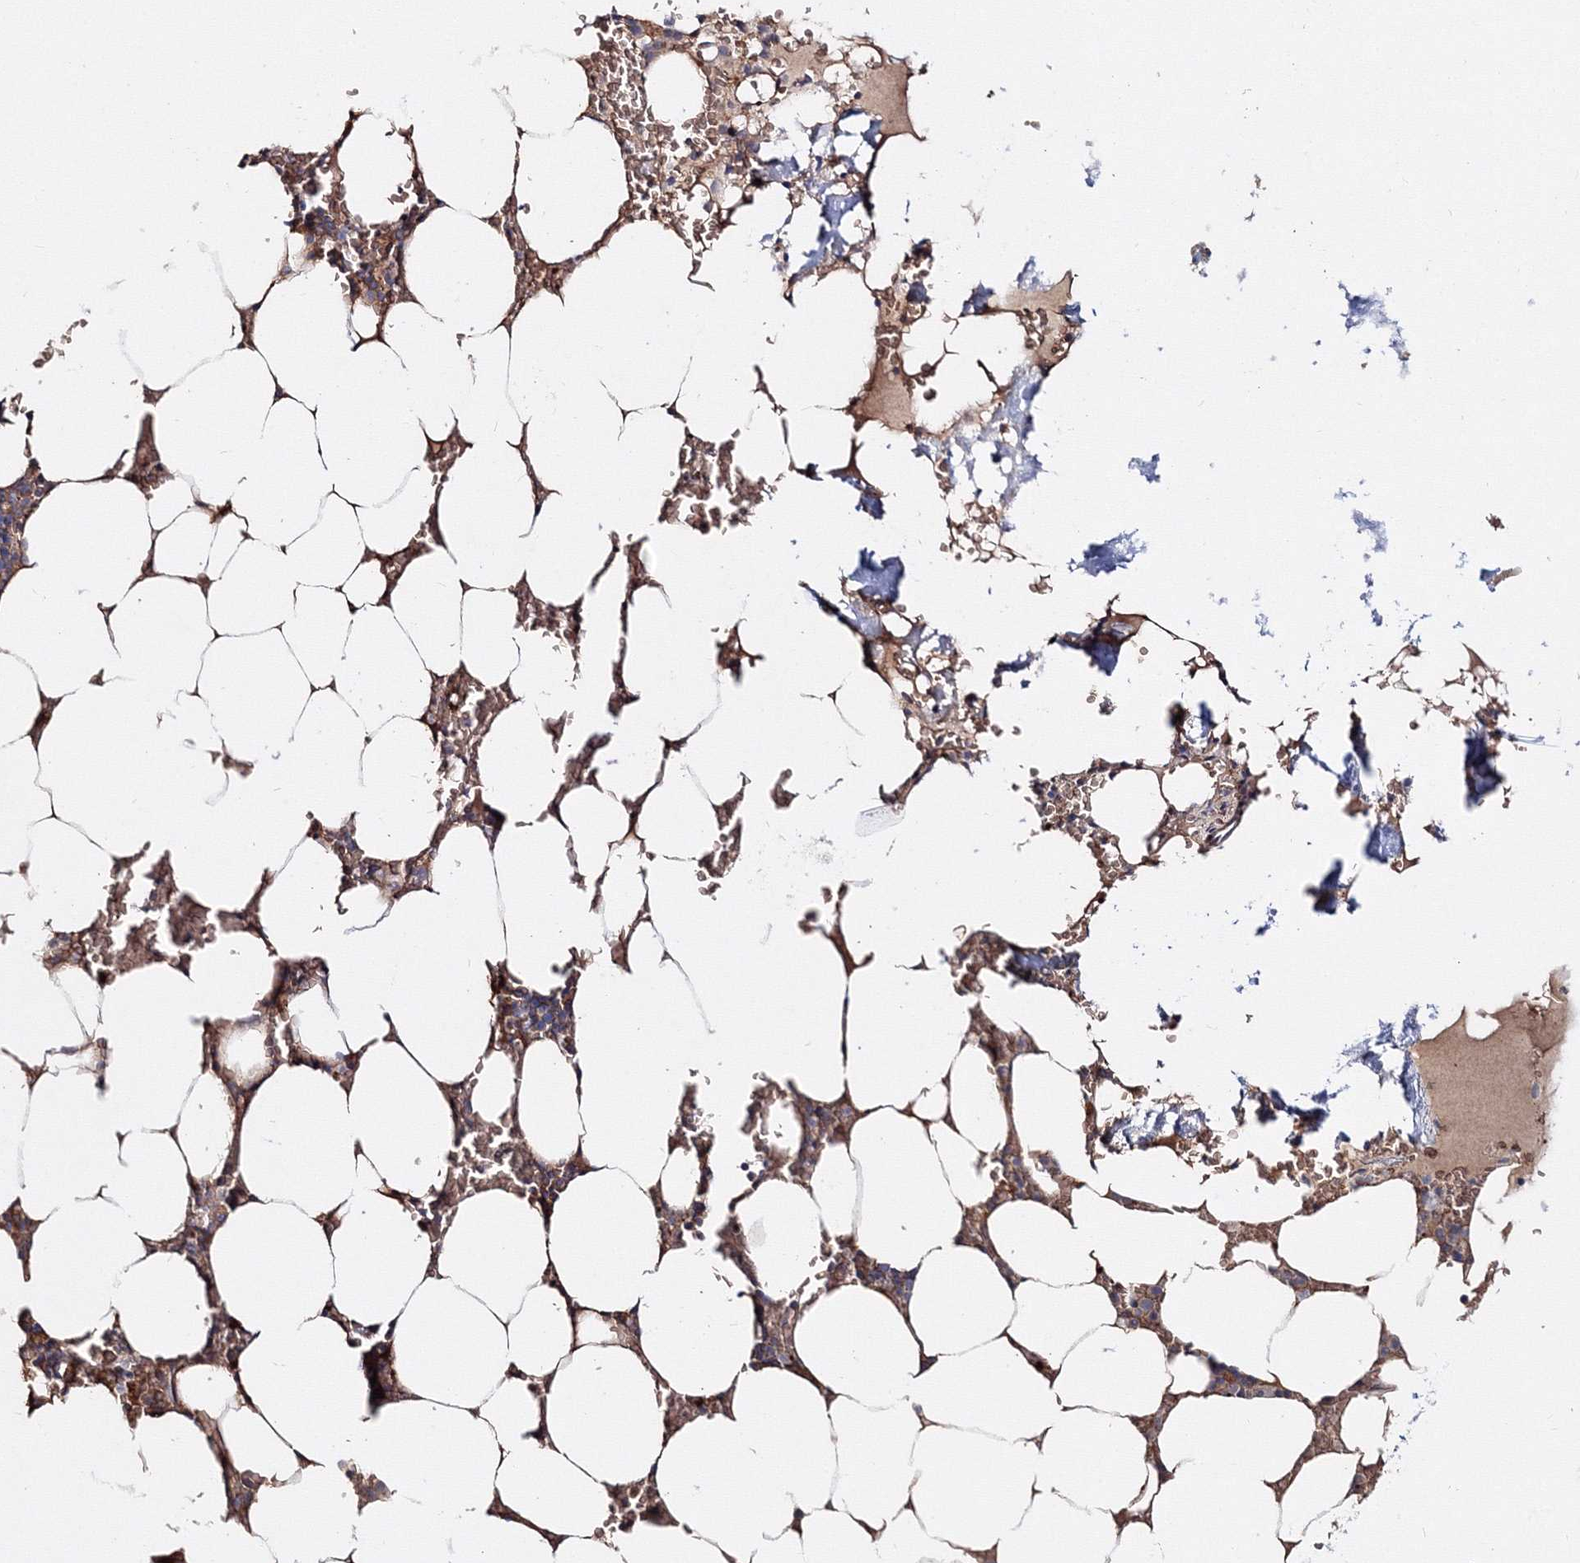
{"staining": {"intensity": "moderate", "quantity": "<25%", "location": "cytoplasmic/membranous"}, "tissue": "bone marrow", "cell_type": "Hematopoietic cells", "image_type": "normal", "snomed": [{"axis": "morphology", "description": "Normal tissue, NOS"}, {"axis": "topography", "description": "Bone marrow"}], "caption": "Moderate cytoplasmic/membranous staining for a protein is identified in approximately <25% of hematopoietic cells of normal bone marrow using IHC.", "gene": "C11orf52", "patient": {"sex": "male", "age": 70}}